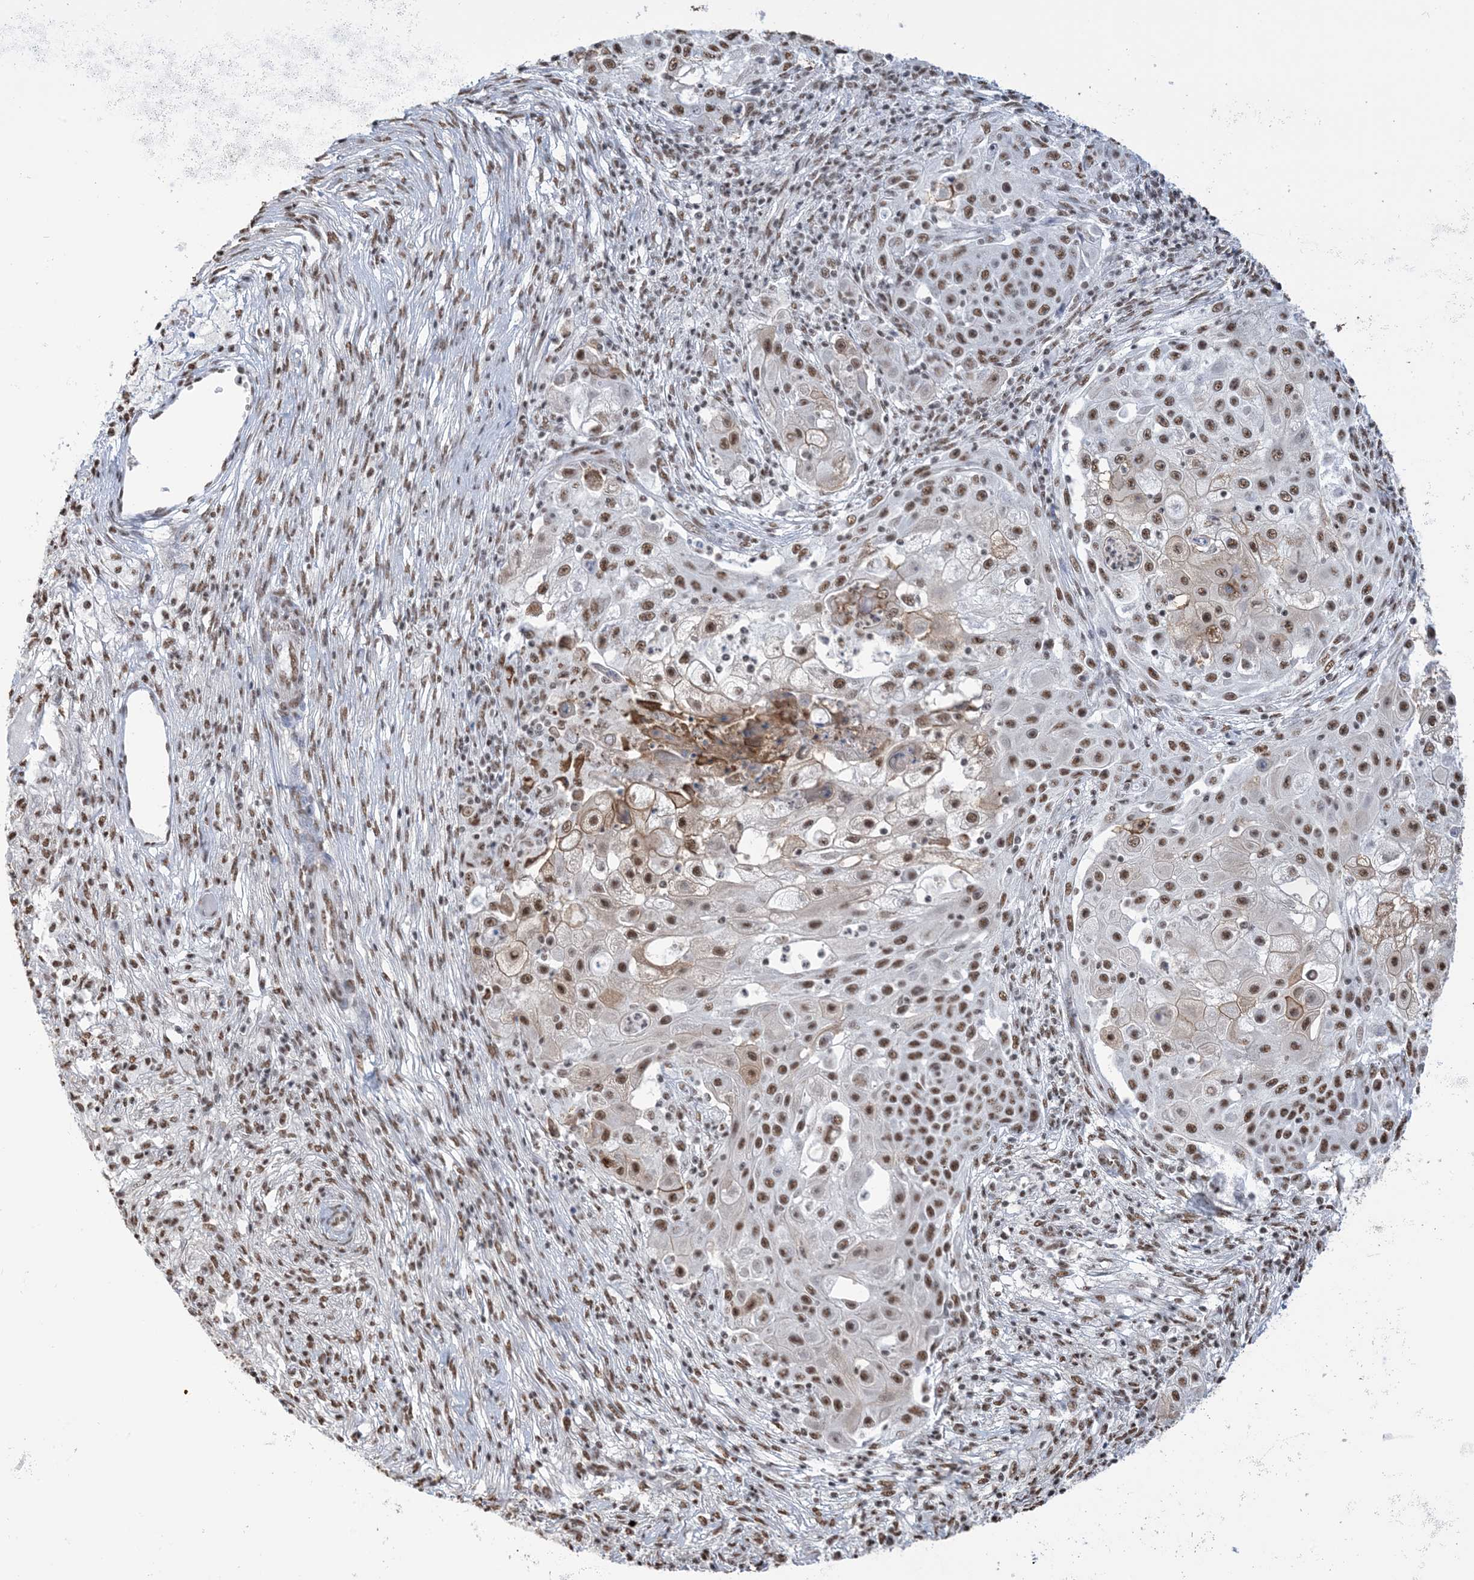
{"staining": {"intensity": "moderate", "quantity": ">75%", "location": "nuclear"}, "tissue": "ovarian cancer", "cell_type": "Tumor cells", "image_type": "cancer", "snomed": [{"axis": "morphology", "description": "Carcinoma, endometroid"}, {"axis": "topography", "description": "Ovary"}], "caption": "Ovarian cancer (endometroid carcinoma) stained for a protein (brown) exhibits moderate nuclear positive expression in approximately >75% of tumor cells.", "gene": "ZNF792", "patient": {"sex": "female", "age": 42}}